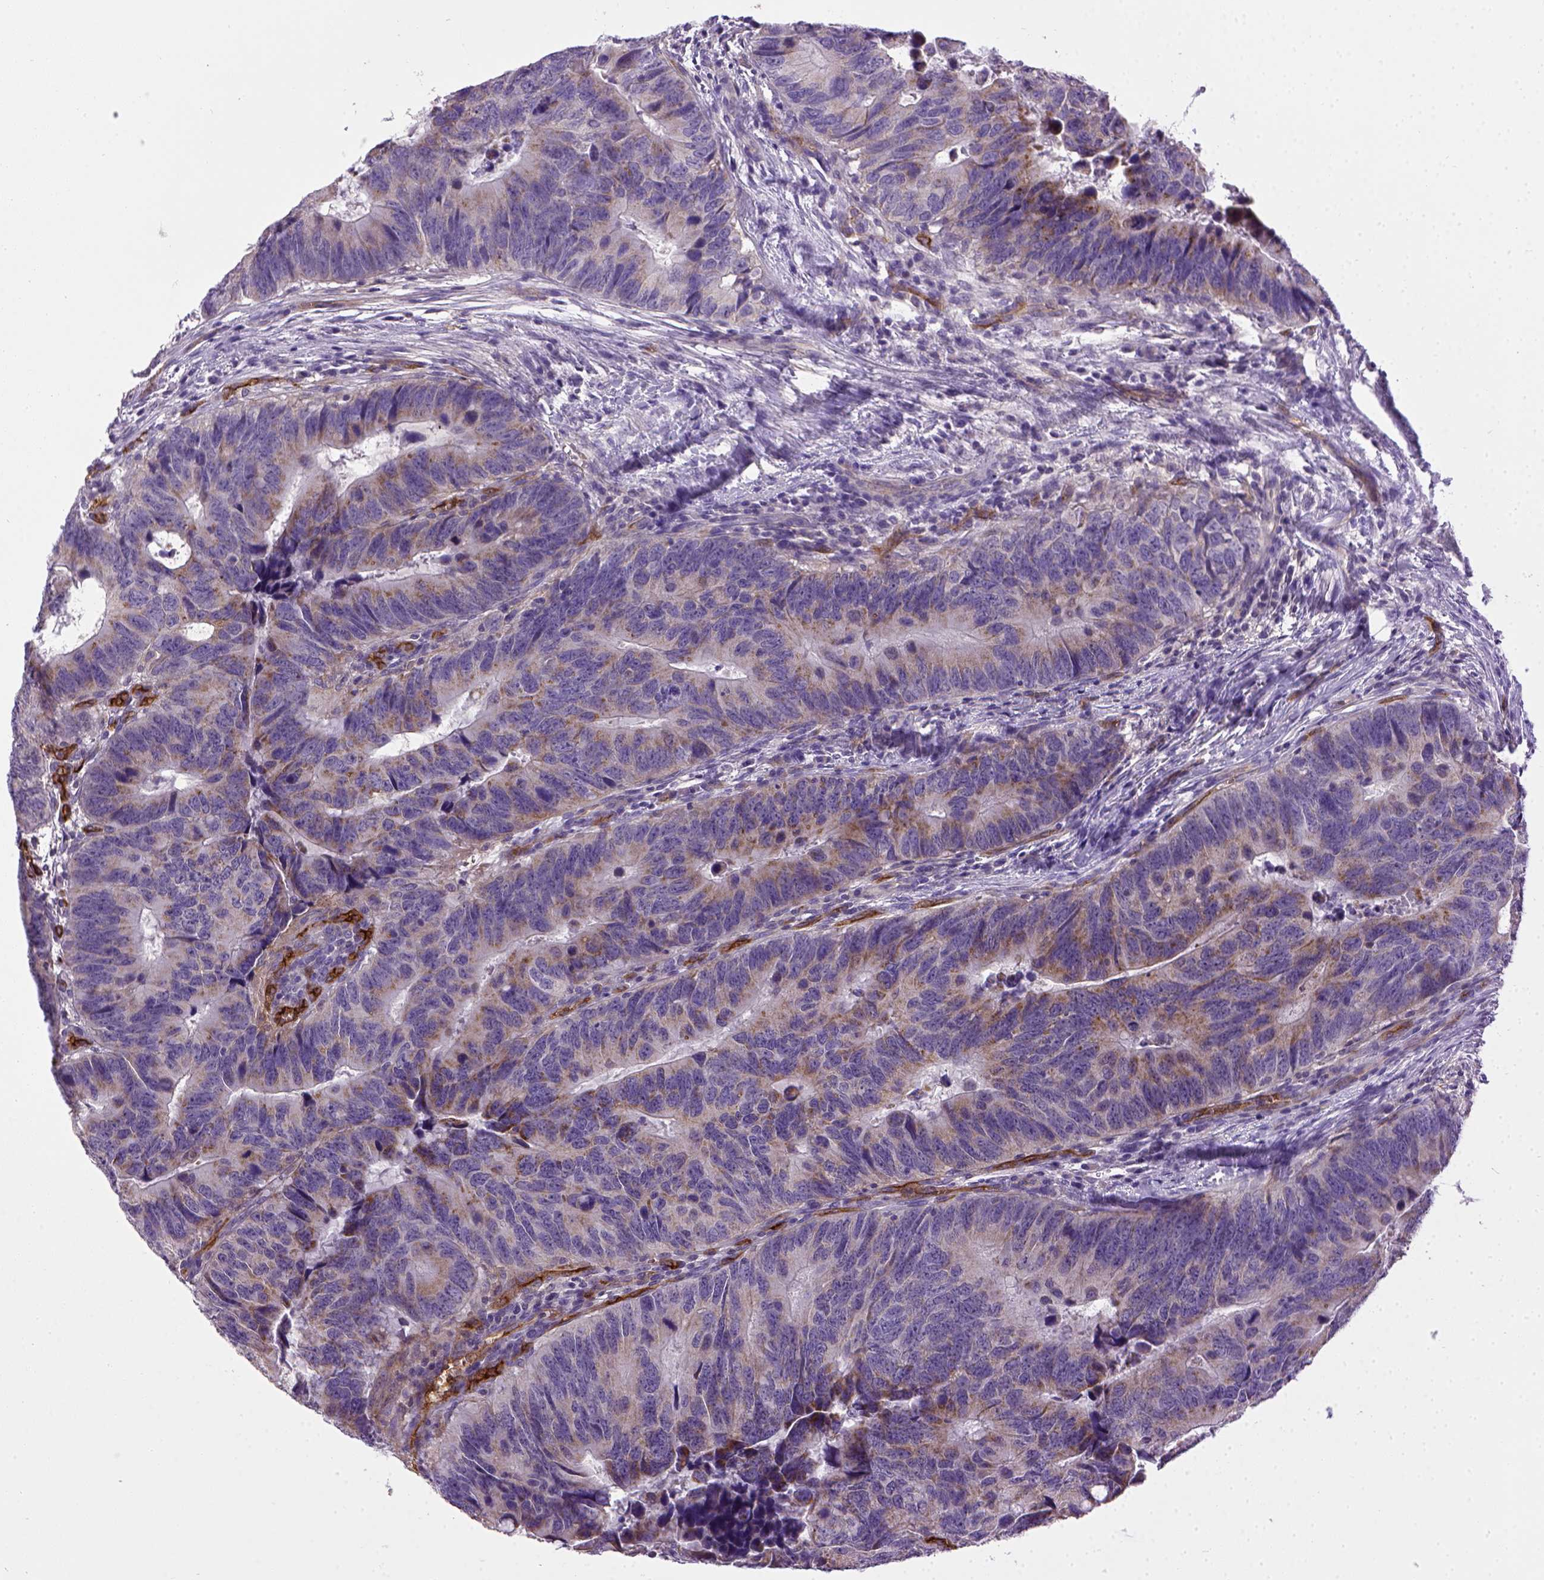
{"staining": {"intensity": "weak", "quantity": "25%-75%", "location": "cytoplasmic/membranous"}, "tissue": "colorectal cancer", "cell_type": "Tumor cells", "image_type": "cancer", "snomed": [{"axis": "morphology", "description": "Adenocarcinoma, NOS"}, {"axis": "topography", "description": "Colon"}], "caption": "Immunohistochemistry (IHC) of human colorectal cancer displays low levels of weak cytoplasmic/membranous positivity in approximately 25%-75% of tumor cells. (DAB = brown stain, brightfield microscopy at high magnification).", "gene": "ENG", "patient": {"sex": "female", "age": 82}}